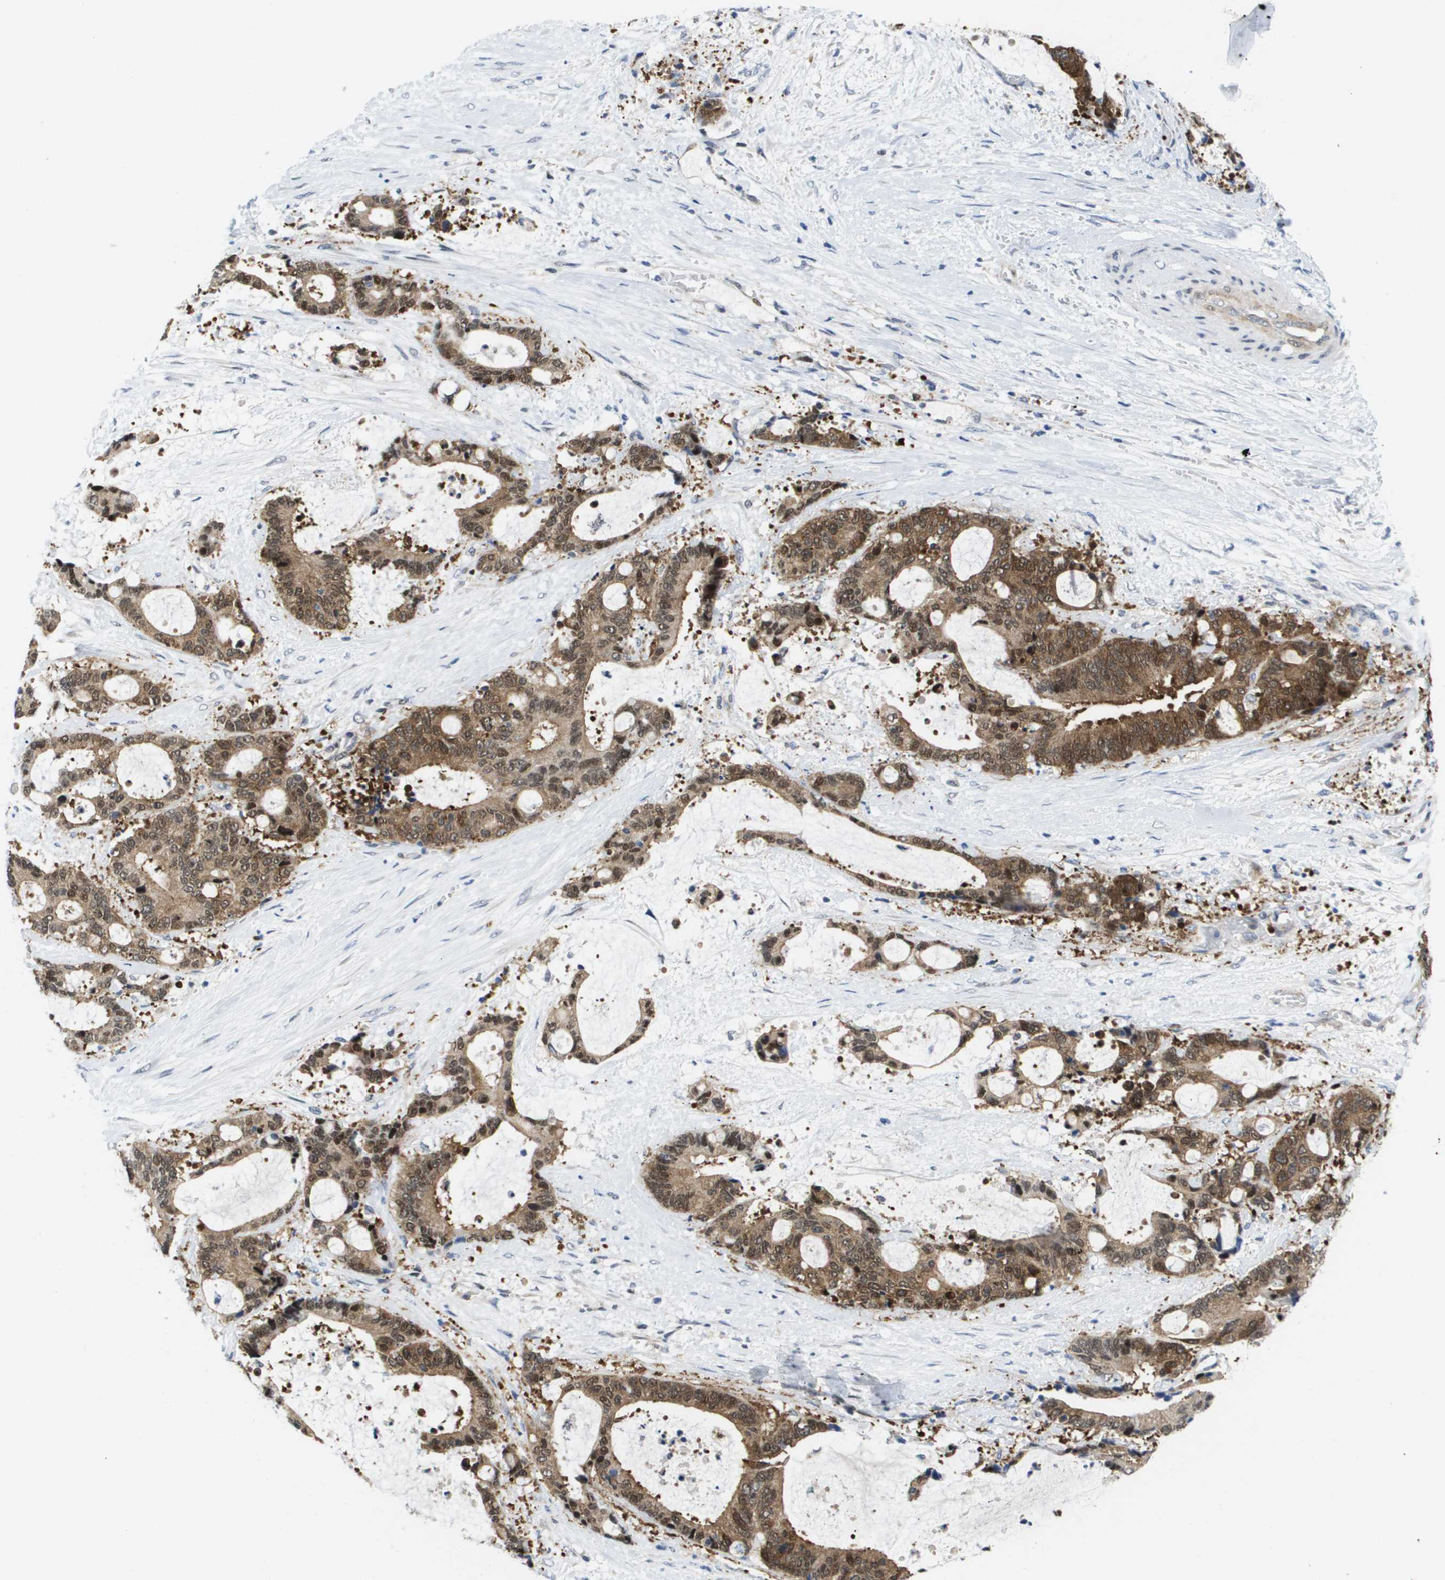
{"staining": {"intensity": "moderate", "quantity": ">75%", "location": "cytoplasmic/membranous,nuclear"}, "tissue": "liver cancer", "cell_type": "Tumor cells", "image_type": "cancer", "snomed": [{"axis": "morphology", "description": "Normal tissue, NOS"}, {"axis": "morphology", "description": "Cholangiocarcinoma"}, {"axis": "topography", "description": "Liver"}, {"axis": "topography", "description": "Peripheral nerve tissue"}], "caption": "Immunohistochemical staining of human liver cholangiocarcinoma demonstrates moderate cytoplasmic/membranous and nuclear protein expression in about >75% of tumor cells.", "gene": "FKBP4", "patient": {"sex": "female", "age": 73}}